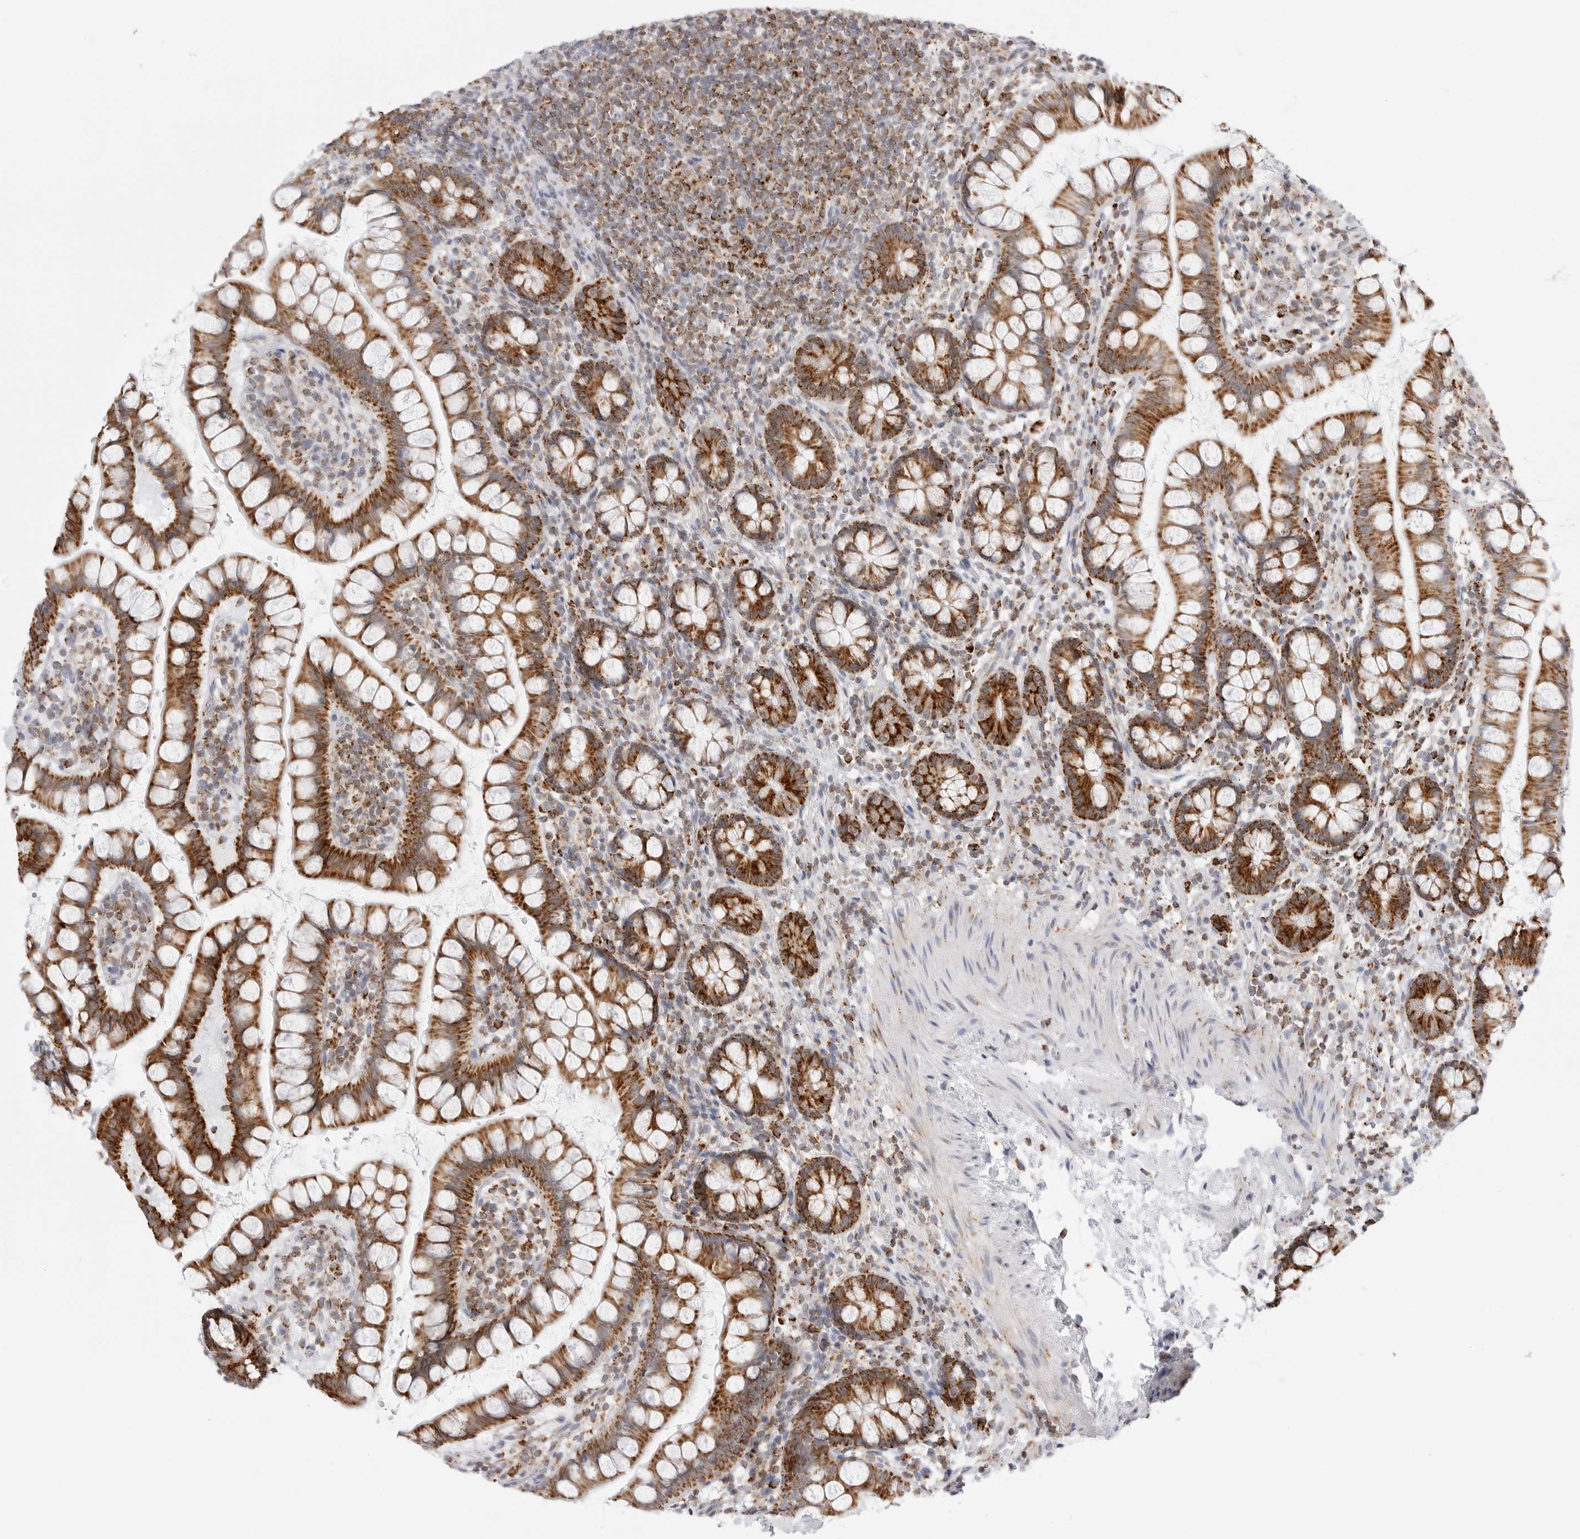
{"staining": {"intensity": "strong", "quantity": ">75%", "location": "cytoplasmic/membranous"}, "tissue": "small intestine", "cell_type": "Glandular cells", "image_type": "normal", "snomed": [{"axis": "morphology", "description": "Normal tissue, NOS"}, {"axis": "topography", "description": "Small intestine"}], "caption": "A histopathology image showing strong cytoplasmic/membranous positivity in about >75% of glandular cells in unremarkable small intestine, as visualized by brown immunohistochemical staining.", "gene": "ATP5IF1", "patient": {"sex": "female", "age": 84}}